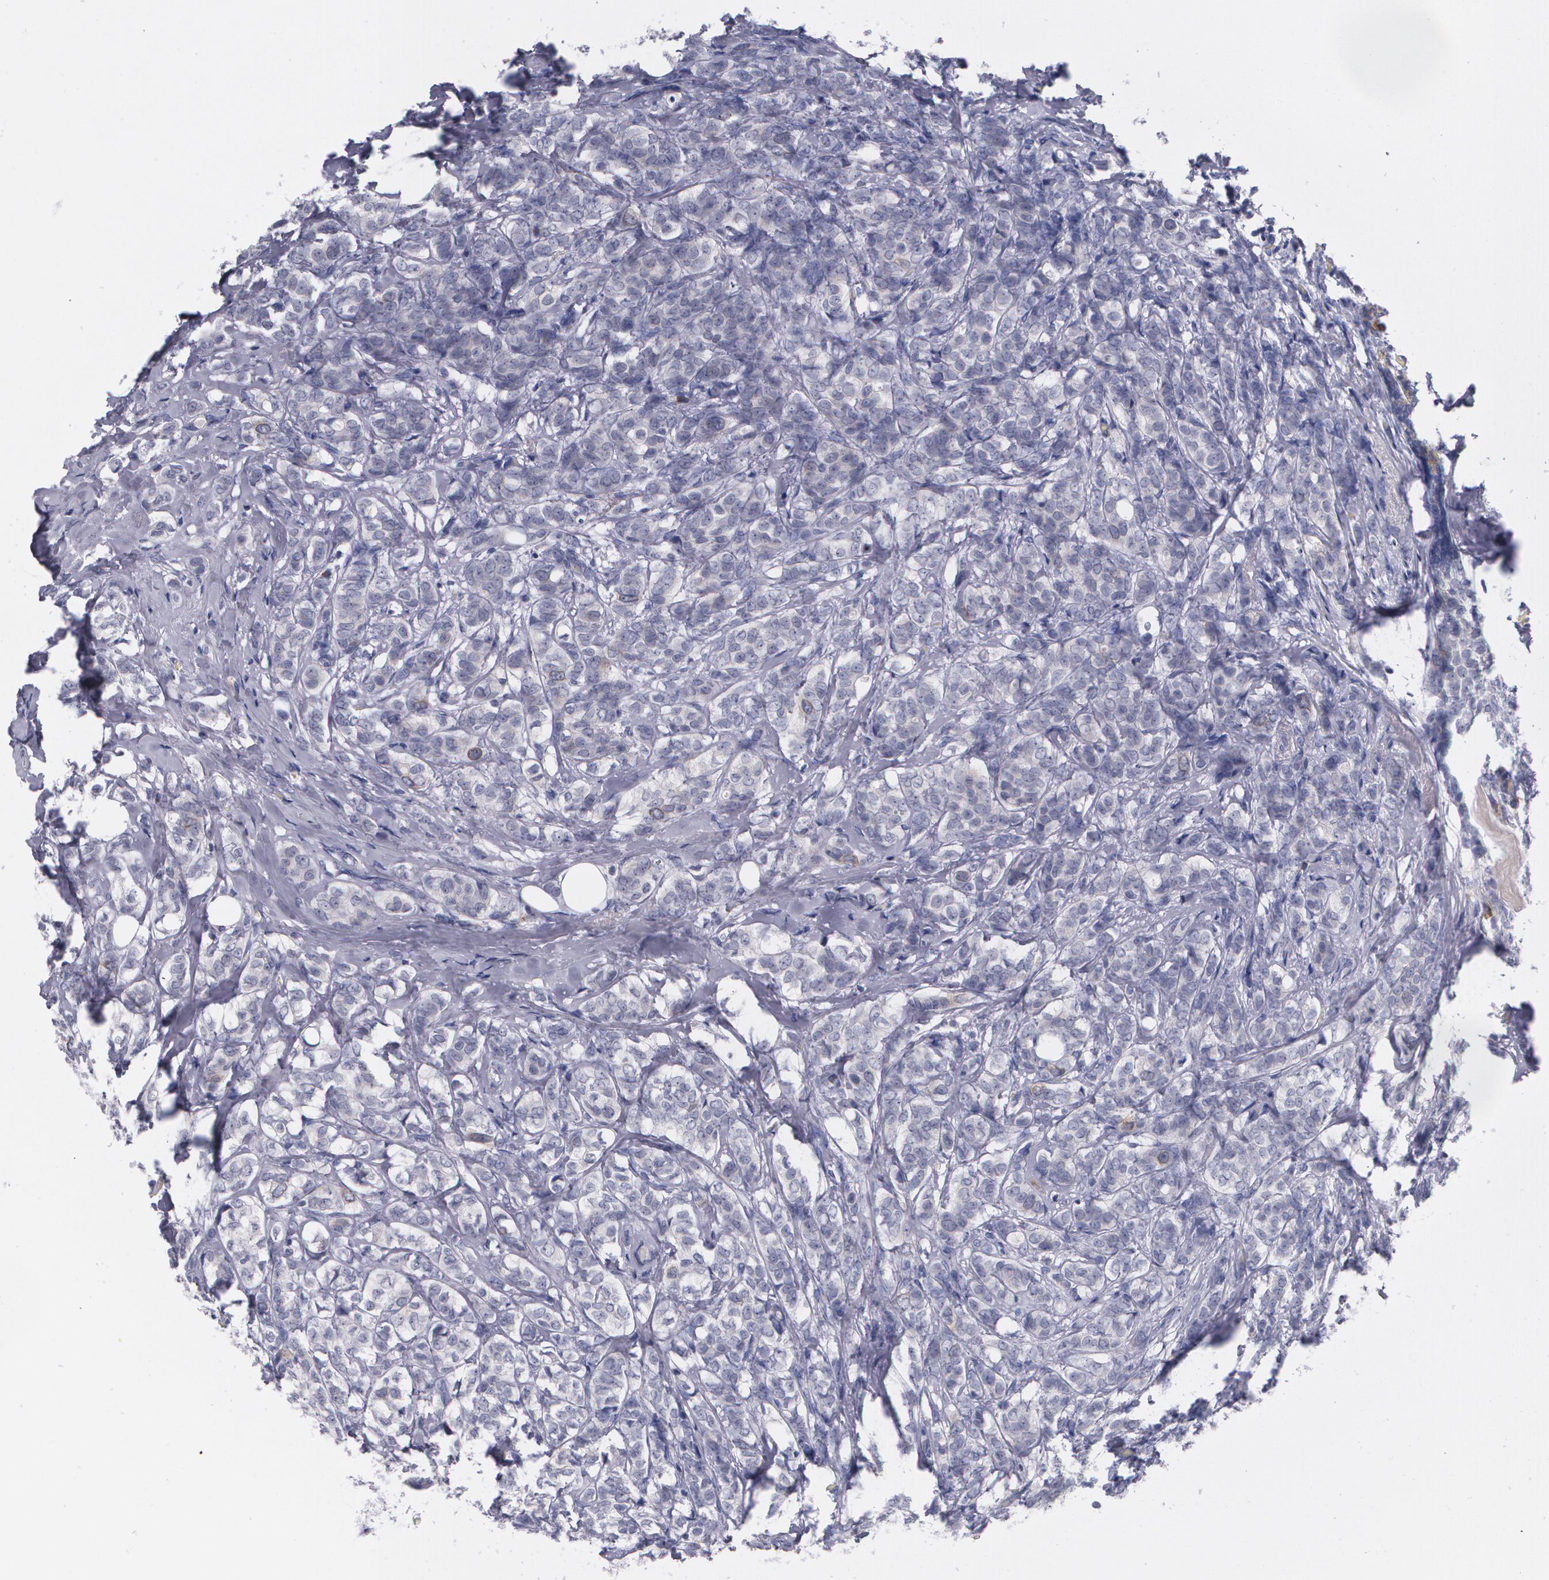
{"staining": {"intensity": "moderate", "quantity": "<25%", "location": "cytoplasmic/membranous"}, "tissue": "breast cancer", "cell_type": "Tumor cells", "image_type": "cancer", "snomed": [{"axis": "morphology", "description": "Lobular carcinoma"}, {"axis": "topography", "description": "Breast"}], "caption": "Protein staining of lobular carcinoma (breast) tissue displays moderate cytoplasmic/membranous positivity in about <25% of tumor cells. Using DAB (3,3'-diaminobenzidine) (brown) and hematoxylin (blue) stains, captured at high magnification using brightfield microscopy.", "gene": "HMMR", "patient": {"sex": "female", "age": 60}}